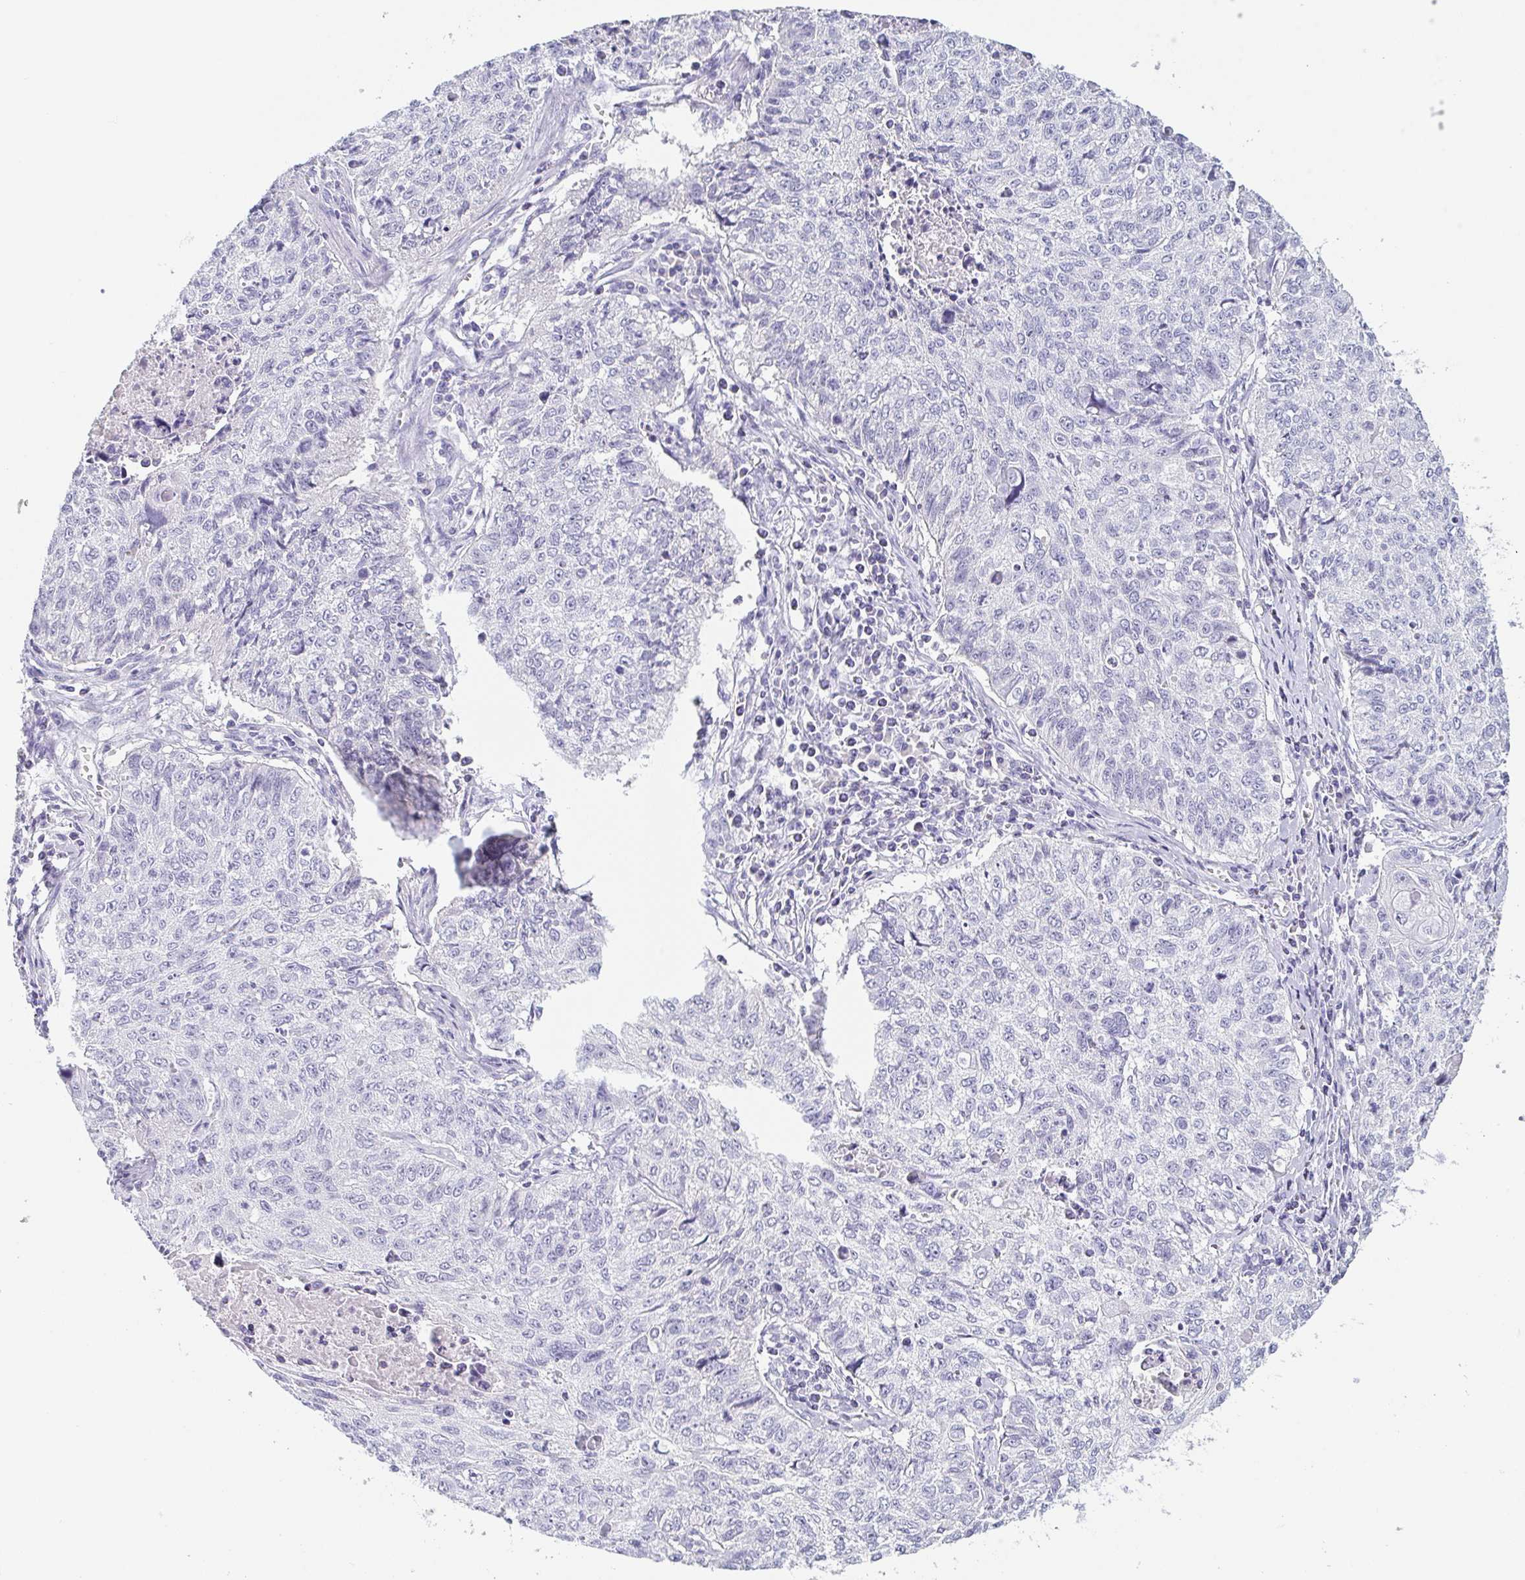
{"staining": {"intensity": "negative", "quantity": "none", "location": "none"}, "tissue": "lung cancer", "cell_type": "Tumor cells", "image_type": "cancer", "snomed": [{"axis": "morphology", "description": "Normal morphology"}, {"axis": "morphology", "description": "Aneuploidy"}, {"axis": "morphology", "description": "Squamous cell carcinoma, NOS"}, {"axis": "topography", "description": "Lymph node"}, {"axis": "topography", "description": "Lung"}], "caption": "Photomicrograph shows no protein positivity in tumor cells of squamous cell carcinoma (lung) tissue.", "gene": "ITLN1", "patient": {"sex": "female", "age": 76}}